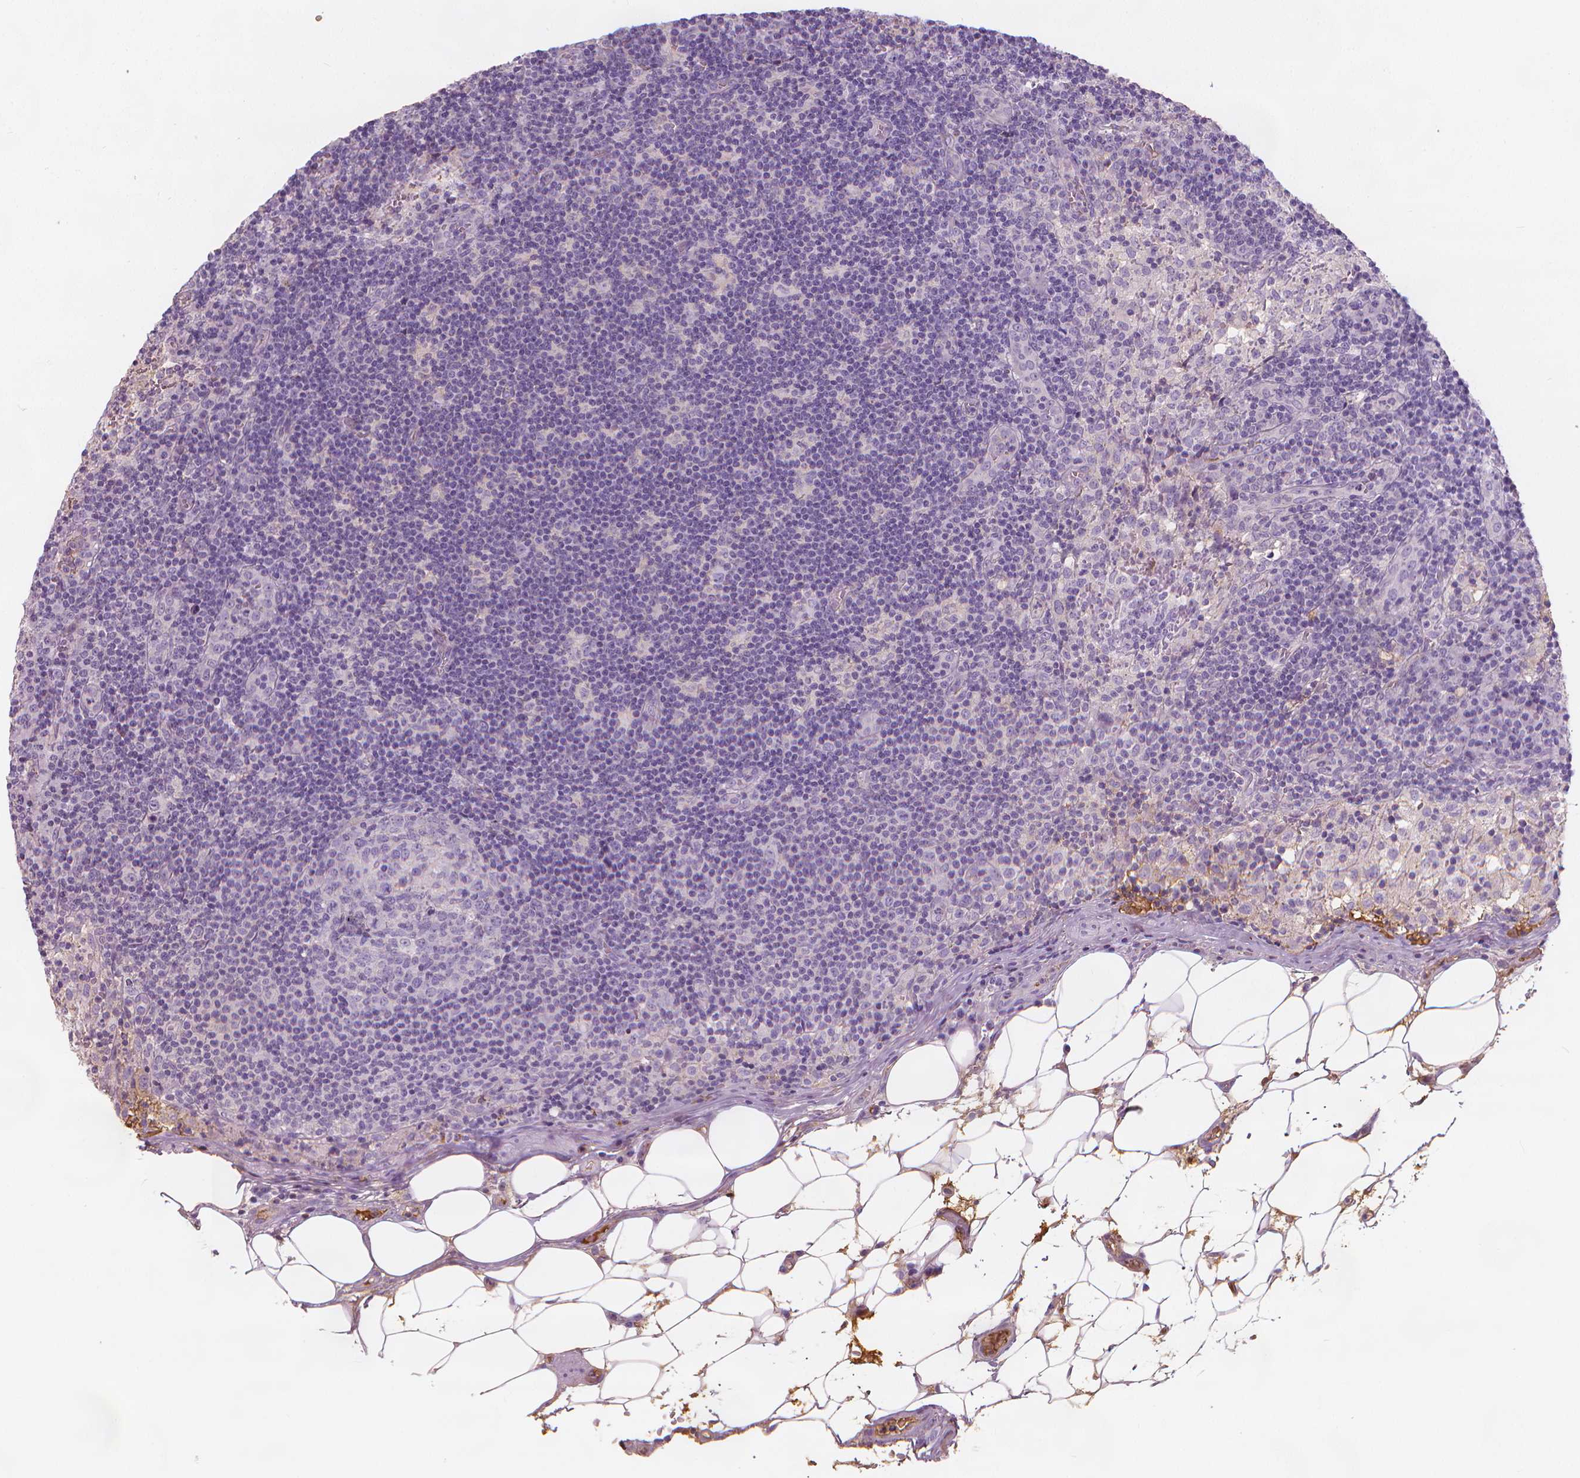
{"staining": {"intensity": "negative", "quantity": "none", "location": "none"}, "tissue": "lymph node", "cell_type": "Germinal center cells", "image_type": "normal", "snomed": [{"axis": "morphology", "description": "Normal tissue, NOS"}, {"axis": "topography", "description": "Lymph node"}], "caption": "Immunohistochemistry of unremarkable human lymph node displays no positivity in germinal center cells.", "gene": "APOA4", "patient": {"sex": "male", "age": 62}}